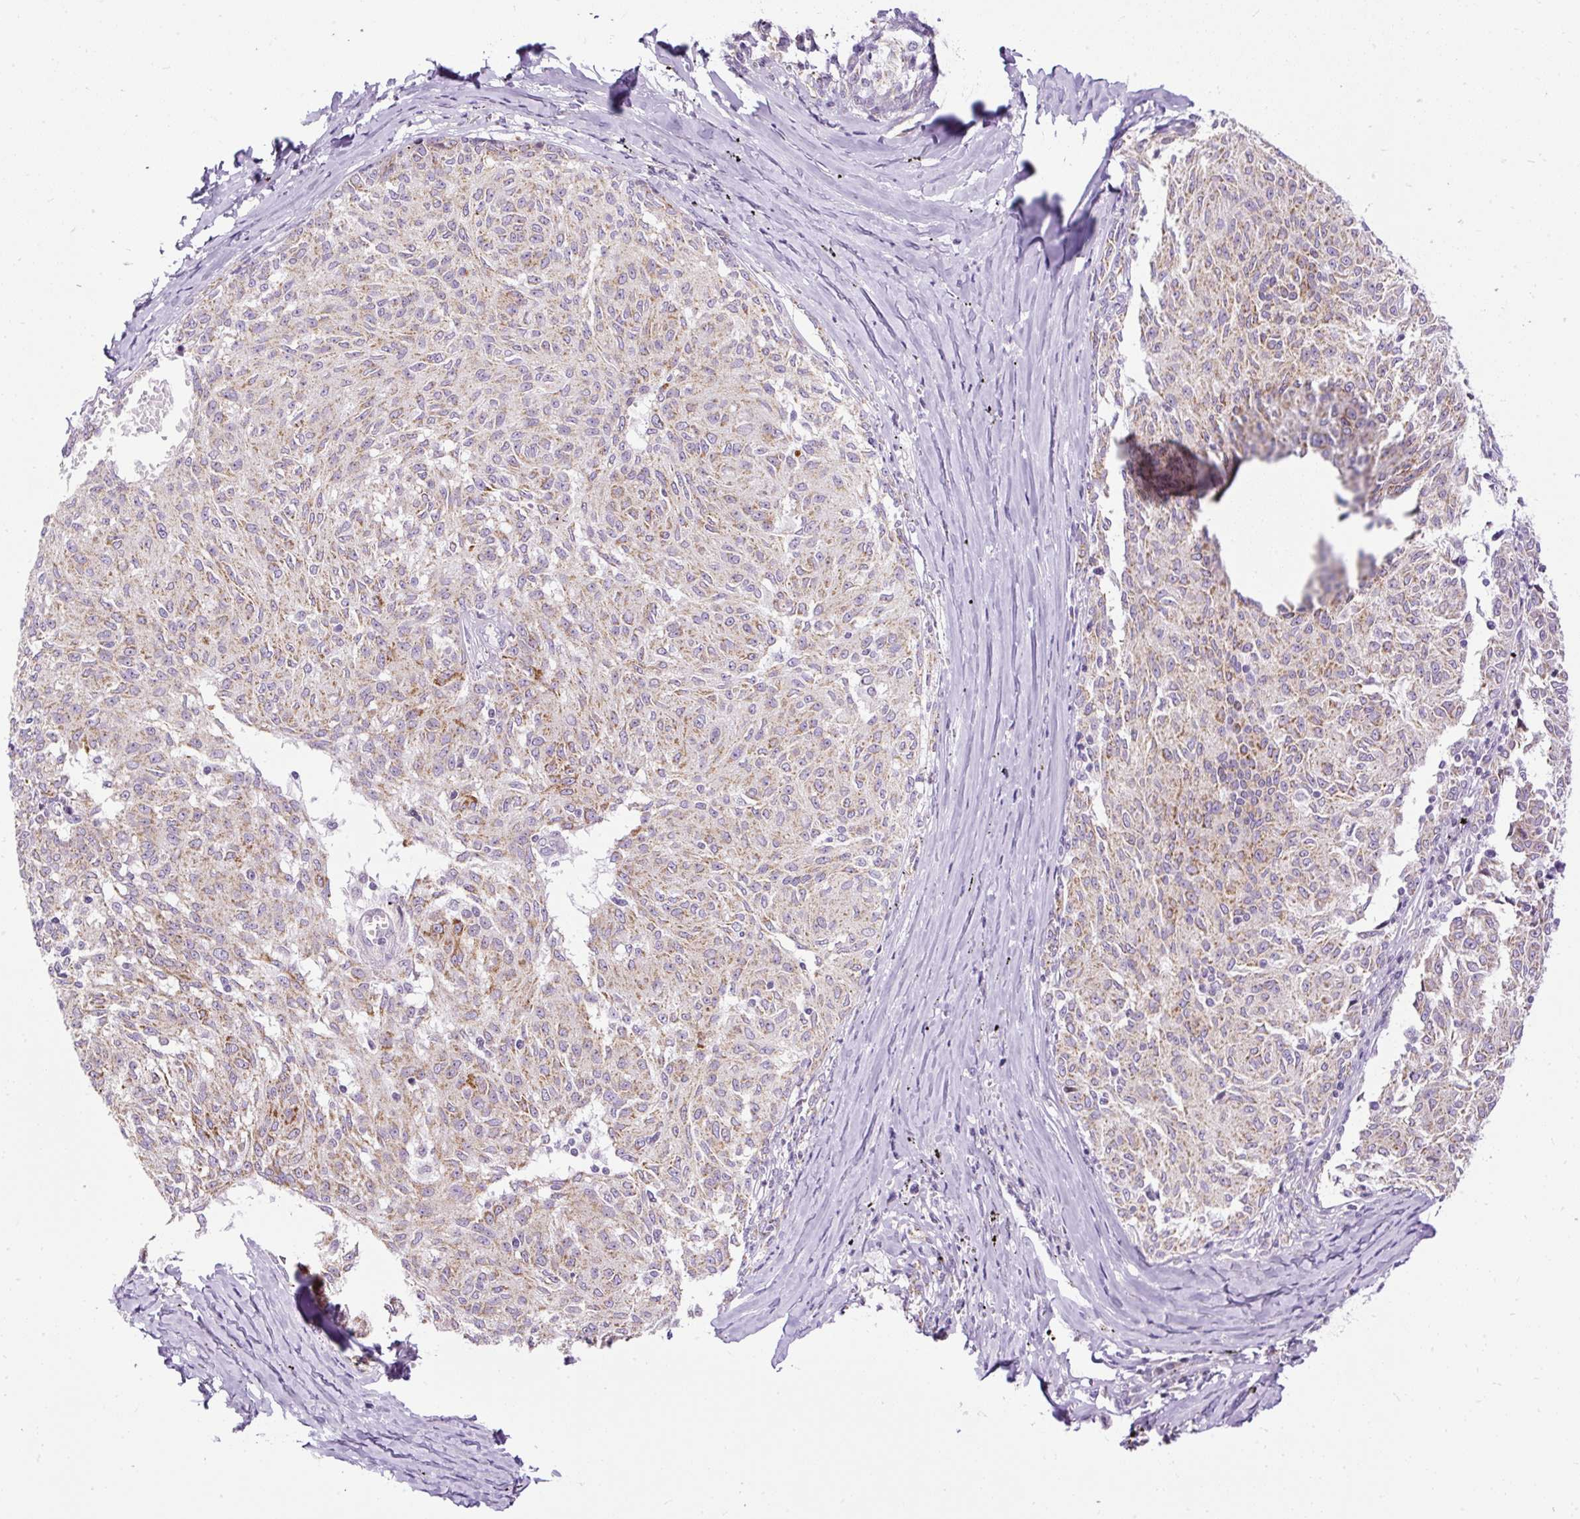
{"staining": {"intensity": "moderate", "quantity": "25%-75%", "location": "cytoplasmic/membranous"}, "tissue": "melanoma", "cell_type": "Tumor cells", "image_type": "cancer", "snomed": [{"axis": "morphology", "description": "Malignant melanoma, NOS"}, {"axis": "topography", "description": "Skin"}], "caption": "Tumor cells demonstrate moderate cytoplasmic/membranous expression in approximately 25%-75% of cells in malignant melanoma.", "gene": "FMC1", "patient": {"sex": "female", "age": 72}}